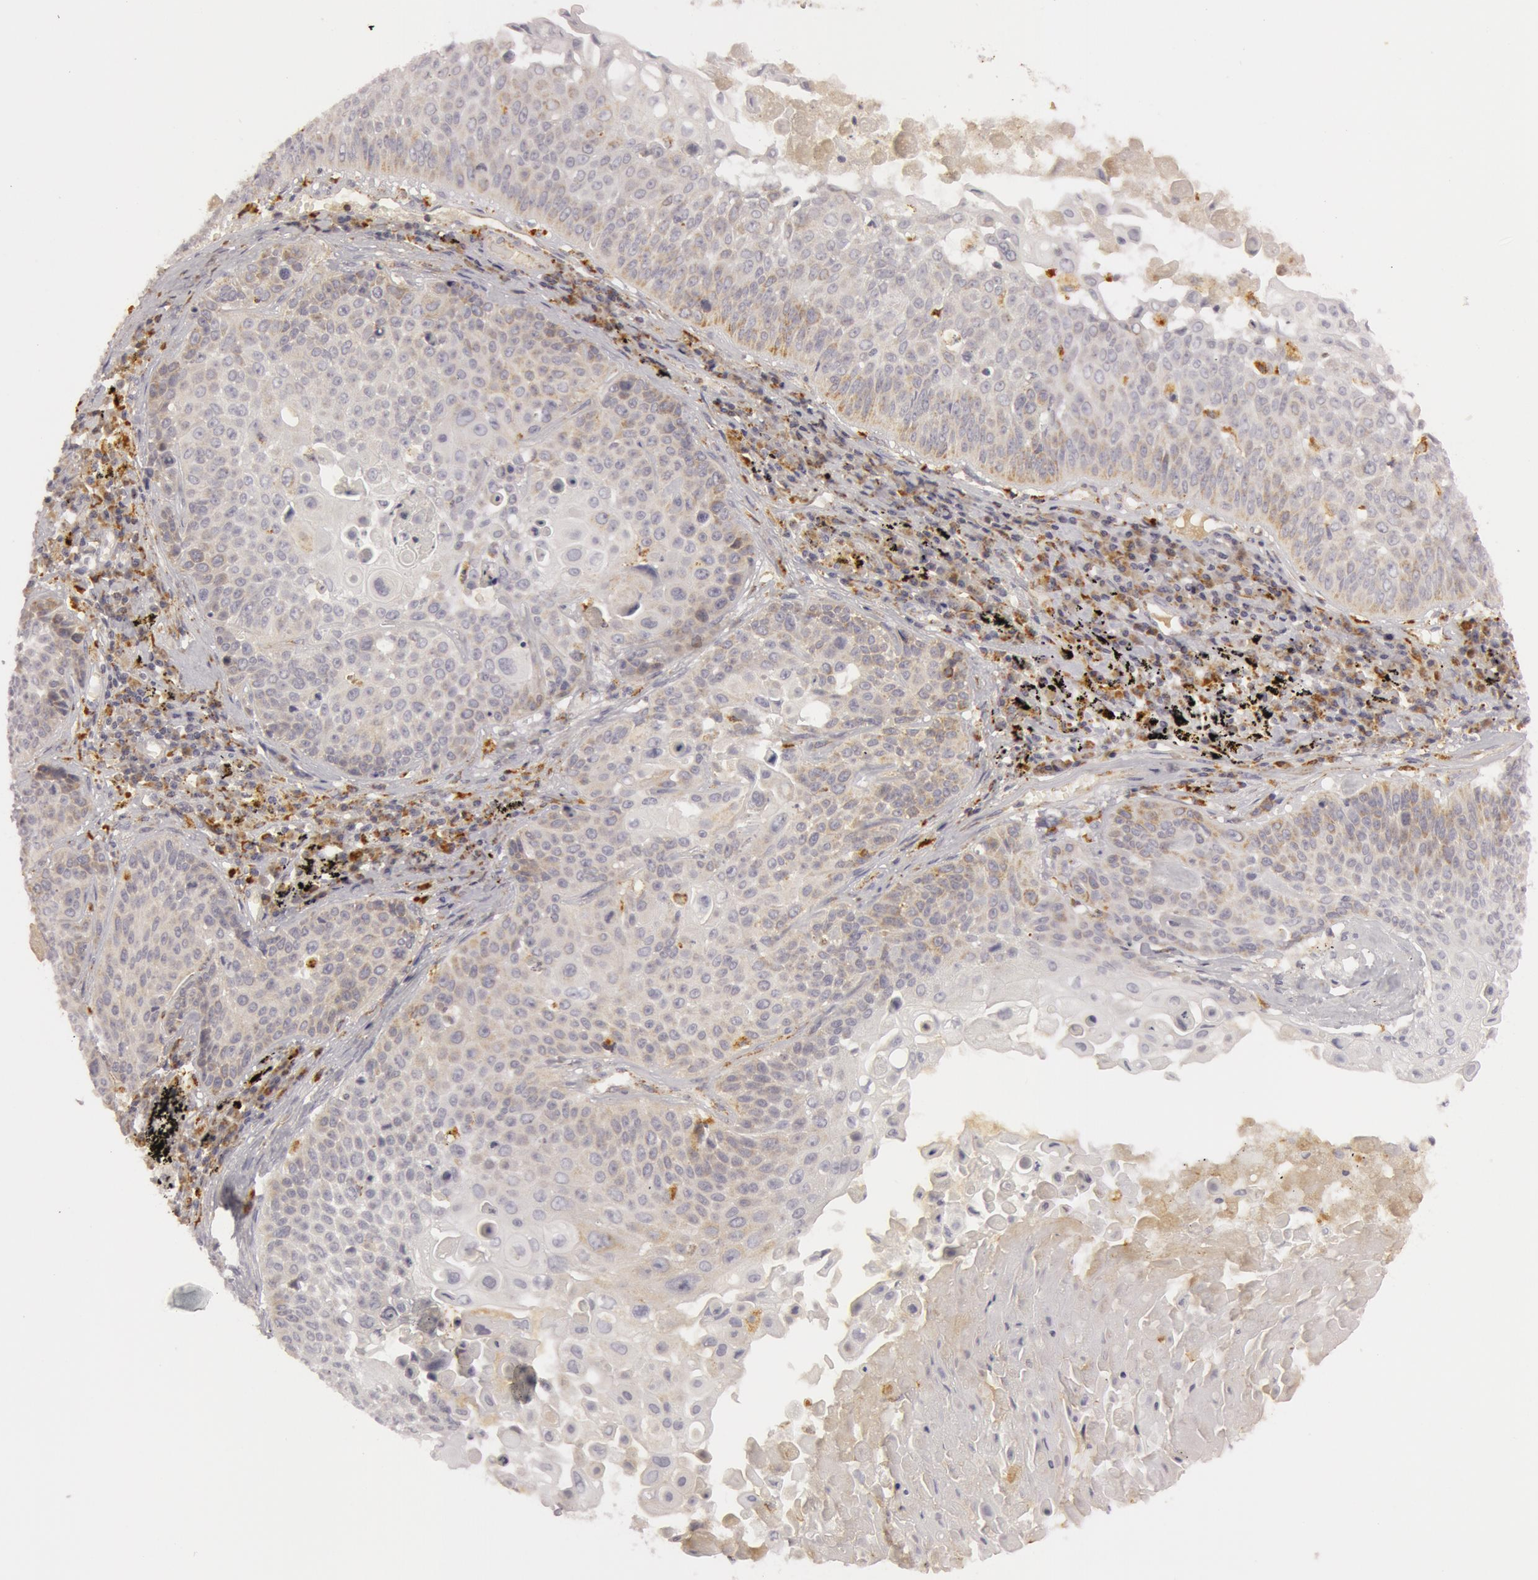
{"staining": {"intensity": "weak", "quantity": "25%-75%", "location": "cytoplasmic/membranous"}, "tissue": "lung cancer", "cell_type": "Tumor cells", "image_type": "cancer", "snomed": [{"axis": "morphology", "description": "Adenocarcinoma, NOS"}, {"axis": "topography", "description": "Lung"}], "caption": "A brown stain labels weak cytoplasmic/membranous staining of a protein in human adenocarcinoma (lung) tumor cells.", "gene": "C7", "patient": {"sex": "male", "age": 60}}